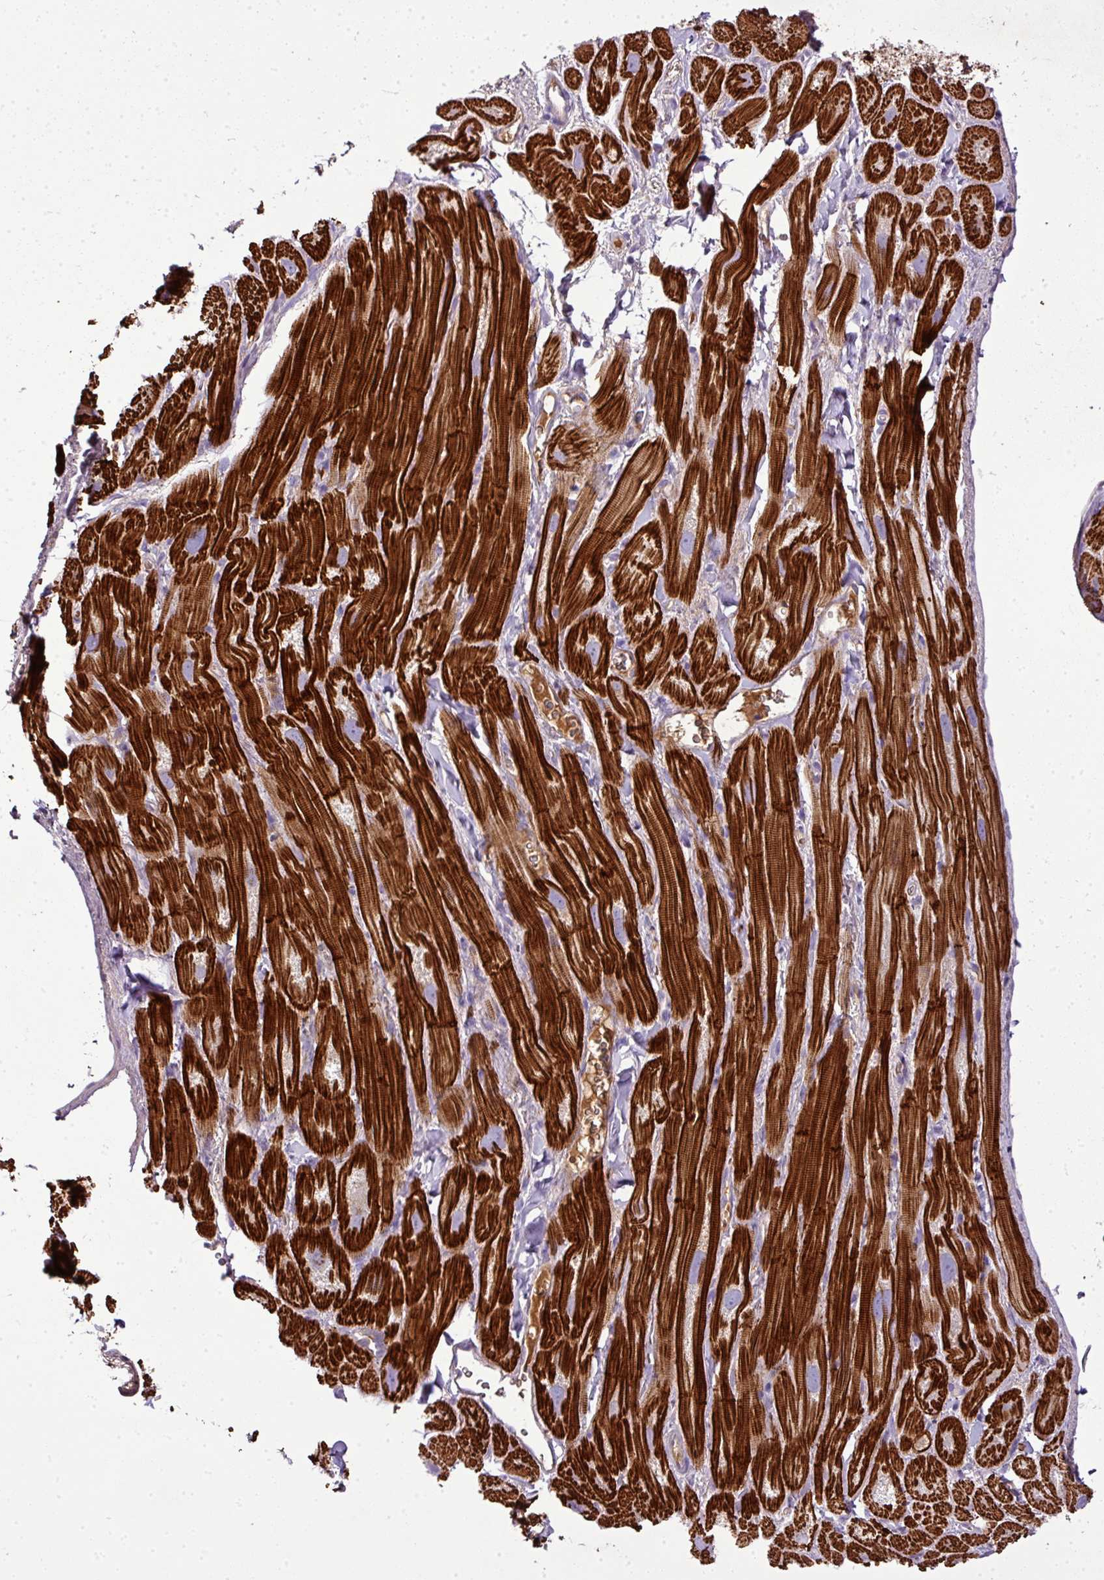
{"staining": {"intensity": "strong", "quantity": ">75%", "location": "cytoplasmic/membranous"}, "tissue": "heart muscle", "cell_type": "Cardiomyocytes", "image_type": "normal", "snomed": [{"axis": "morphology", "description": "Normal tissue, NOS"}, {"axis": "topography", "description": "Heart"}], "caption": "Benign heart muscle demonstrates strong cytoplasmic/membranous positivity in approximately >75% of cardiomyocytes, visualized by immunohistochemistry. (Stains: DAB in brown, nuclei in blue, Microscopy: brightfield microscopy at high magnification).", "gene": "CAB39L", "patient": {"sex": "male", "age": 49}}